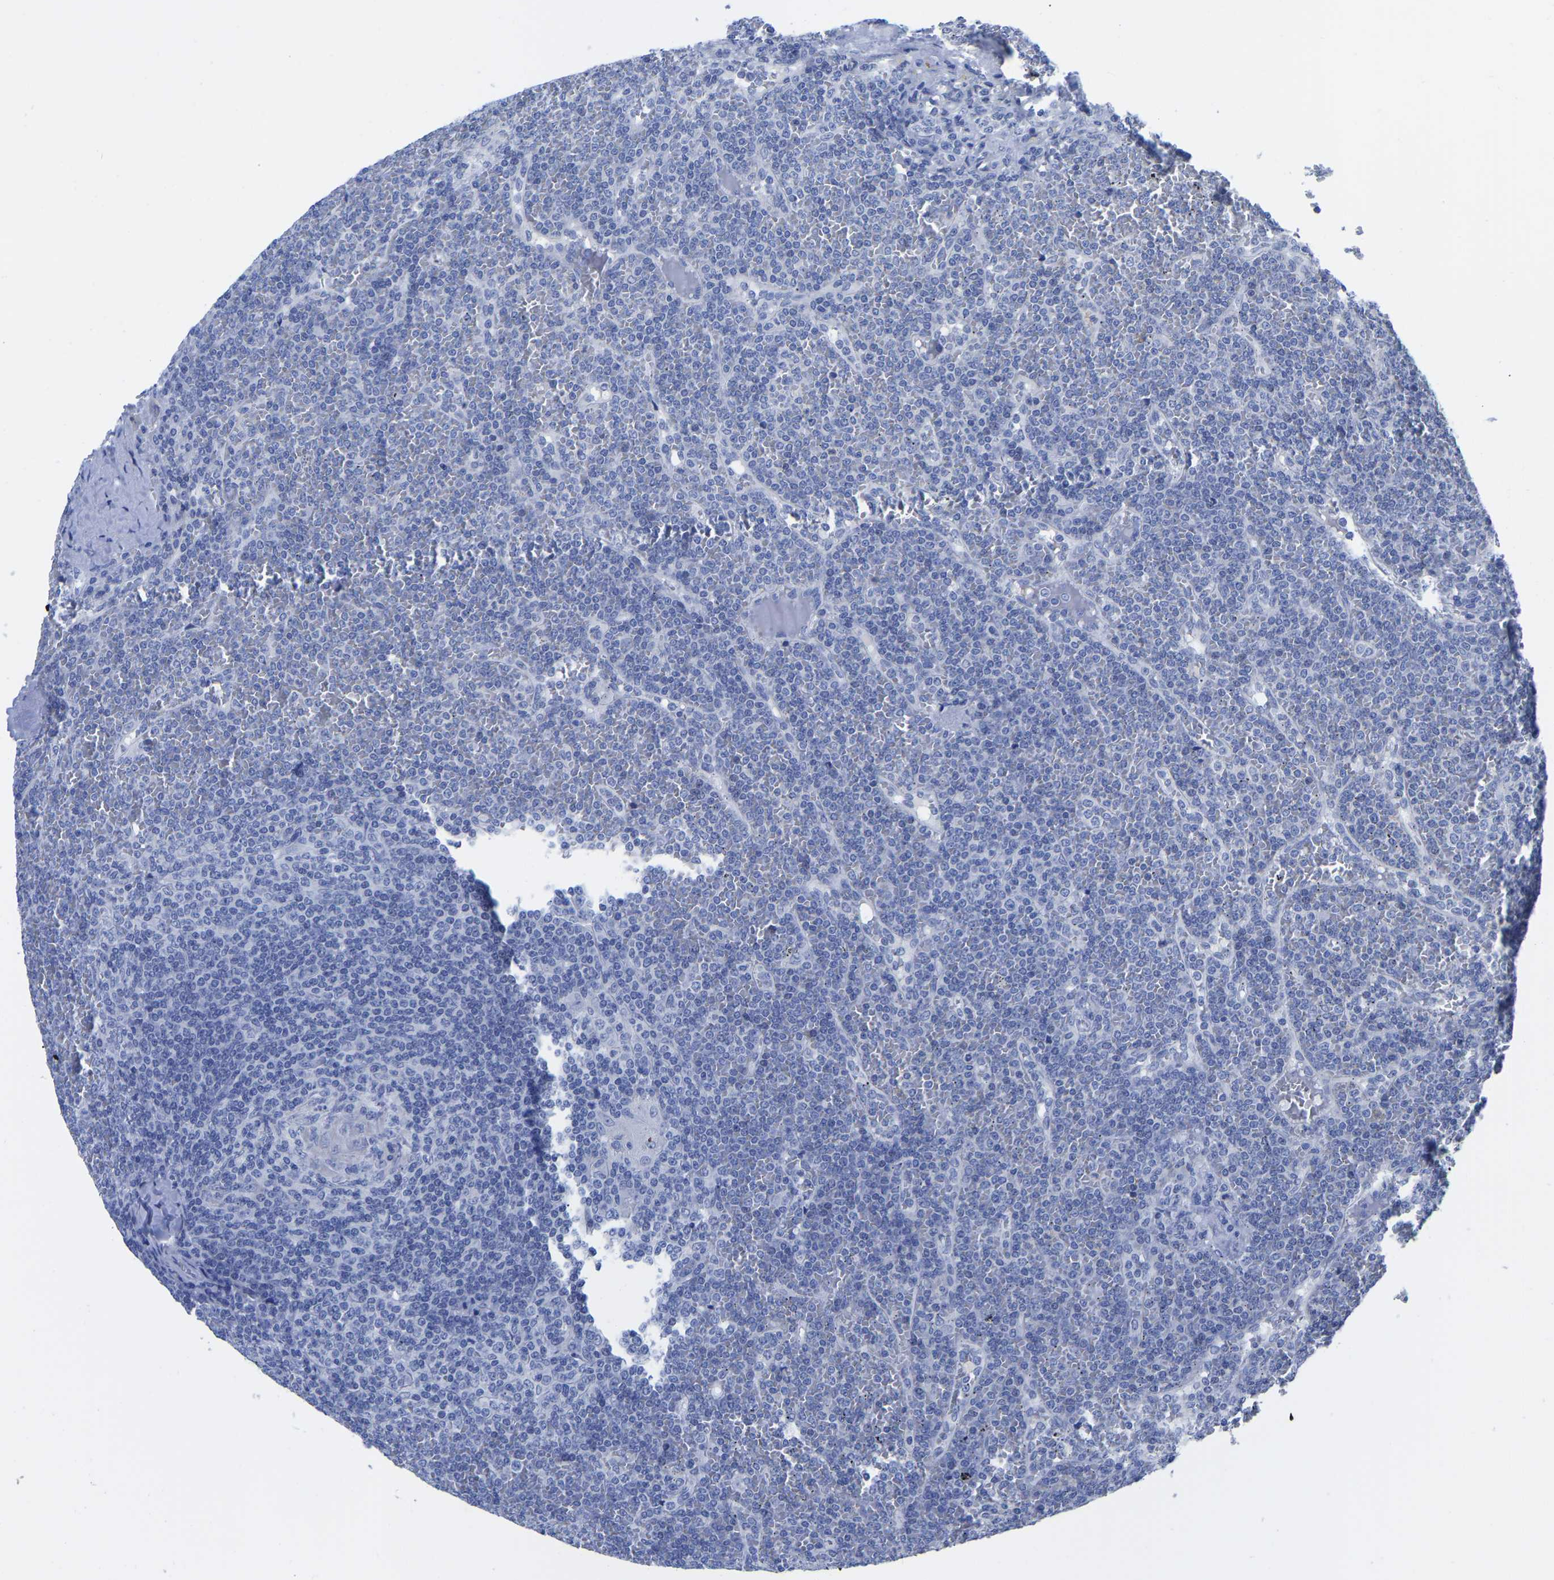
{"staining": {"intensity": "negative", "quantity": "none", "location": "none"}, "tissue": "lymphoma", "cell_type": "Tumor cells", "image_type": "cancer", "snomed": [{"axis": "morphology", "description": "Malignant lymphoma, non-Hodgkin's type, Low grade"}, {"axis": "topography", "description": "Spleen"}], "caption": "This is an immunohistochemistry photomicrograph of low-grade malignant lymphoma, non-Hodgkin's type. There is no staining in tumor cells.", "gene": "GPA33", "patient": {"sex": "female", "age": 19}}